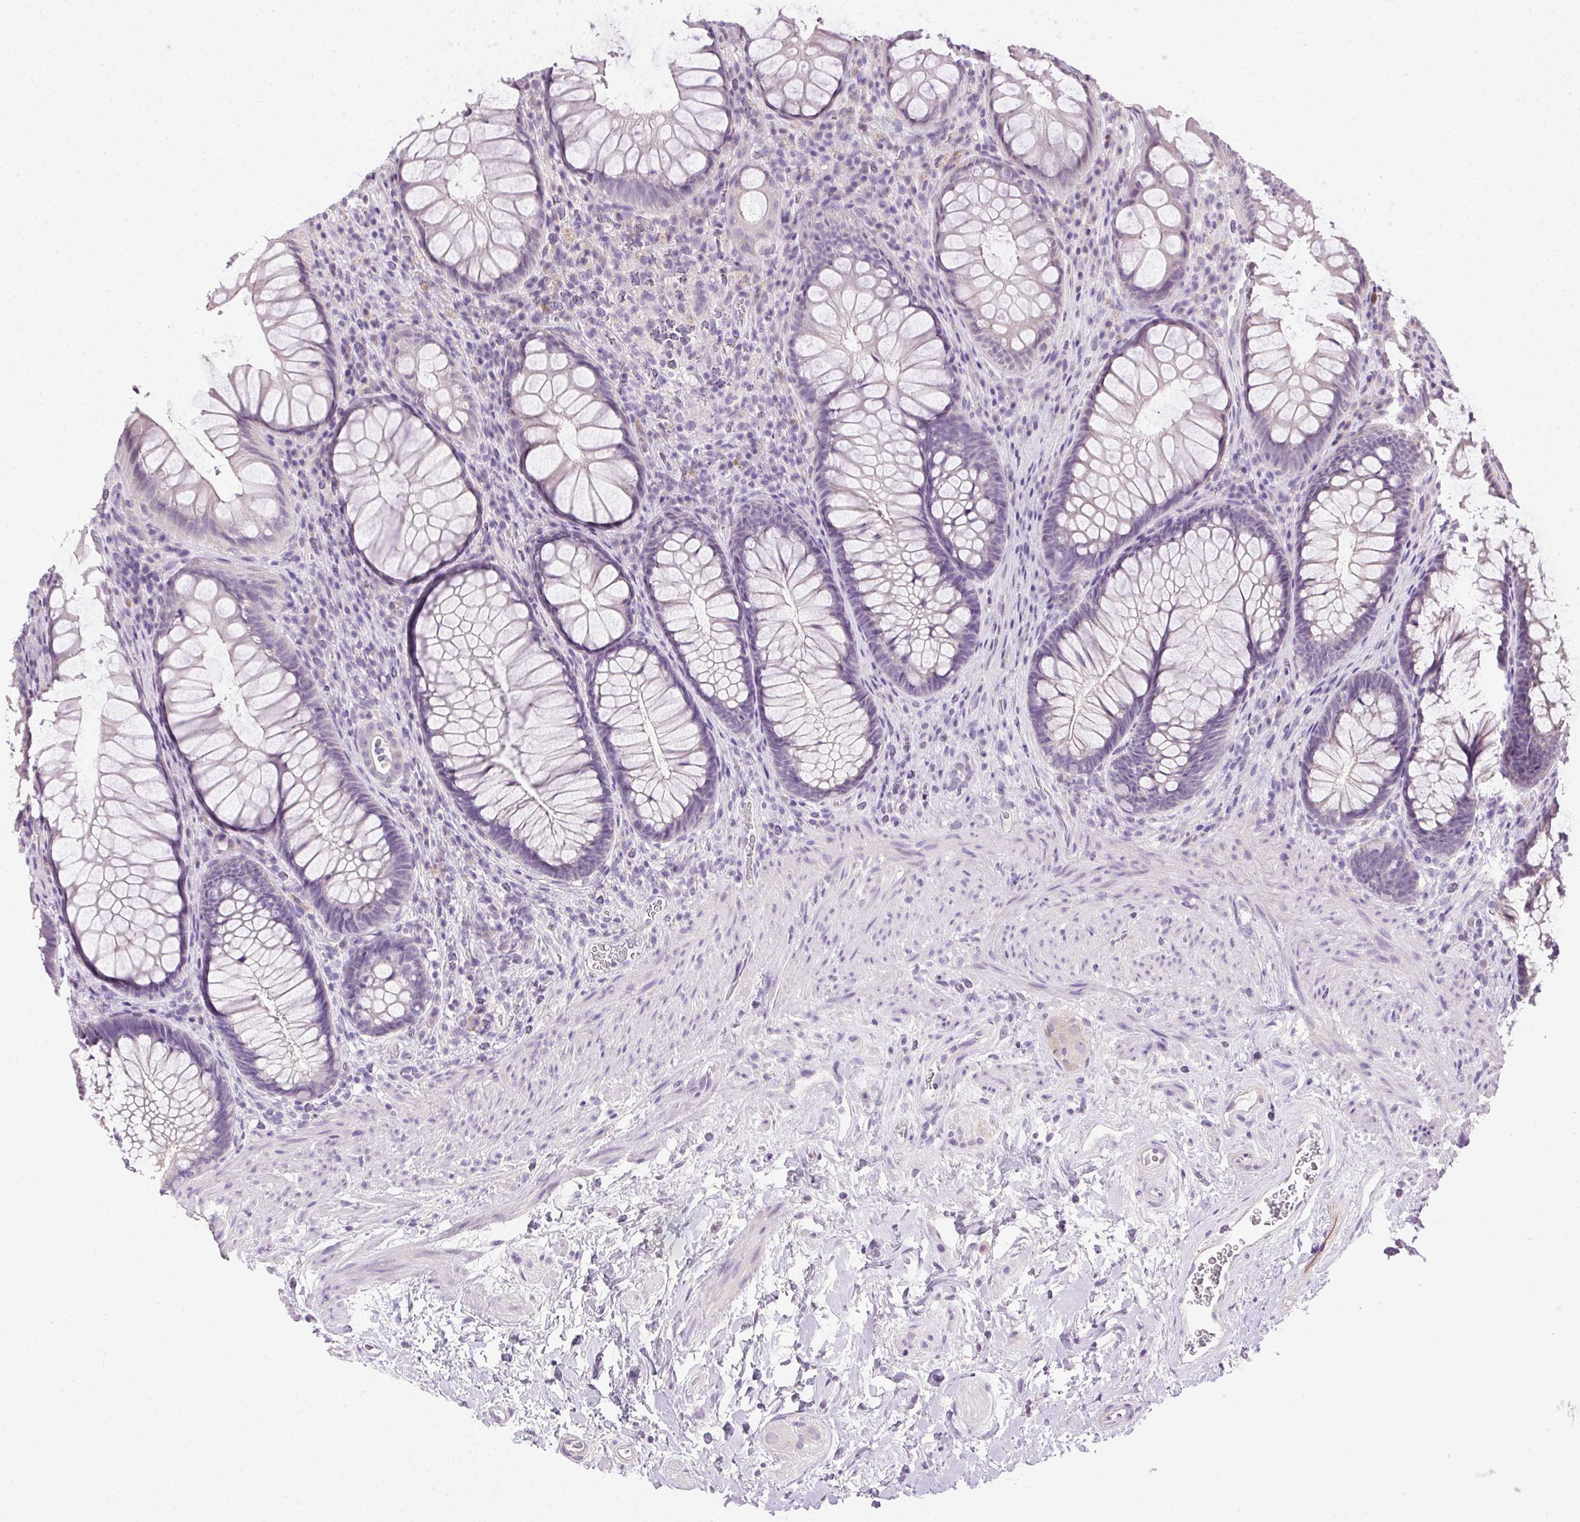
{"staining": {"intensity": "negative", "quantity": "none", "location": "none"}, "tissue": "rectum", "cell_type": "Glandular cells", "image_type": "normal", "snomed": [{"axis": "morphology", "description": "Normal tissue, NOS"}, {"axis": "topography", "description": "Smooth muscle"}, {"axis": "topography", "description": "Rectum"}], "caption": "This histopathology image is of unremarkable rectum stained with immunohistochemistry (IHC) to label a protein in brown with the nuclei are counter-stained blue. There is no positivity in glandular cells. The staining was performed using DAB (3,3'-diaminobenzidine) to visualize the protein expression in brown, while the nuclei were stained in blue with hematoxylin (Magnification: 20x).", "gene": "SYCE2", "patient": {"sex": "male", "age": 53}}